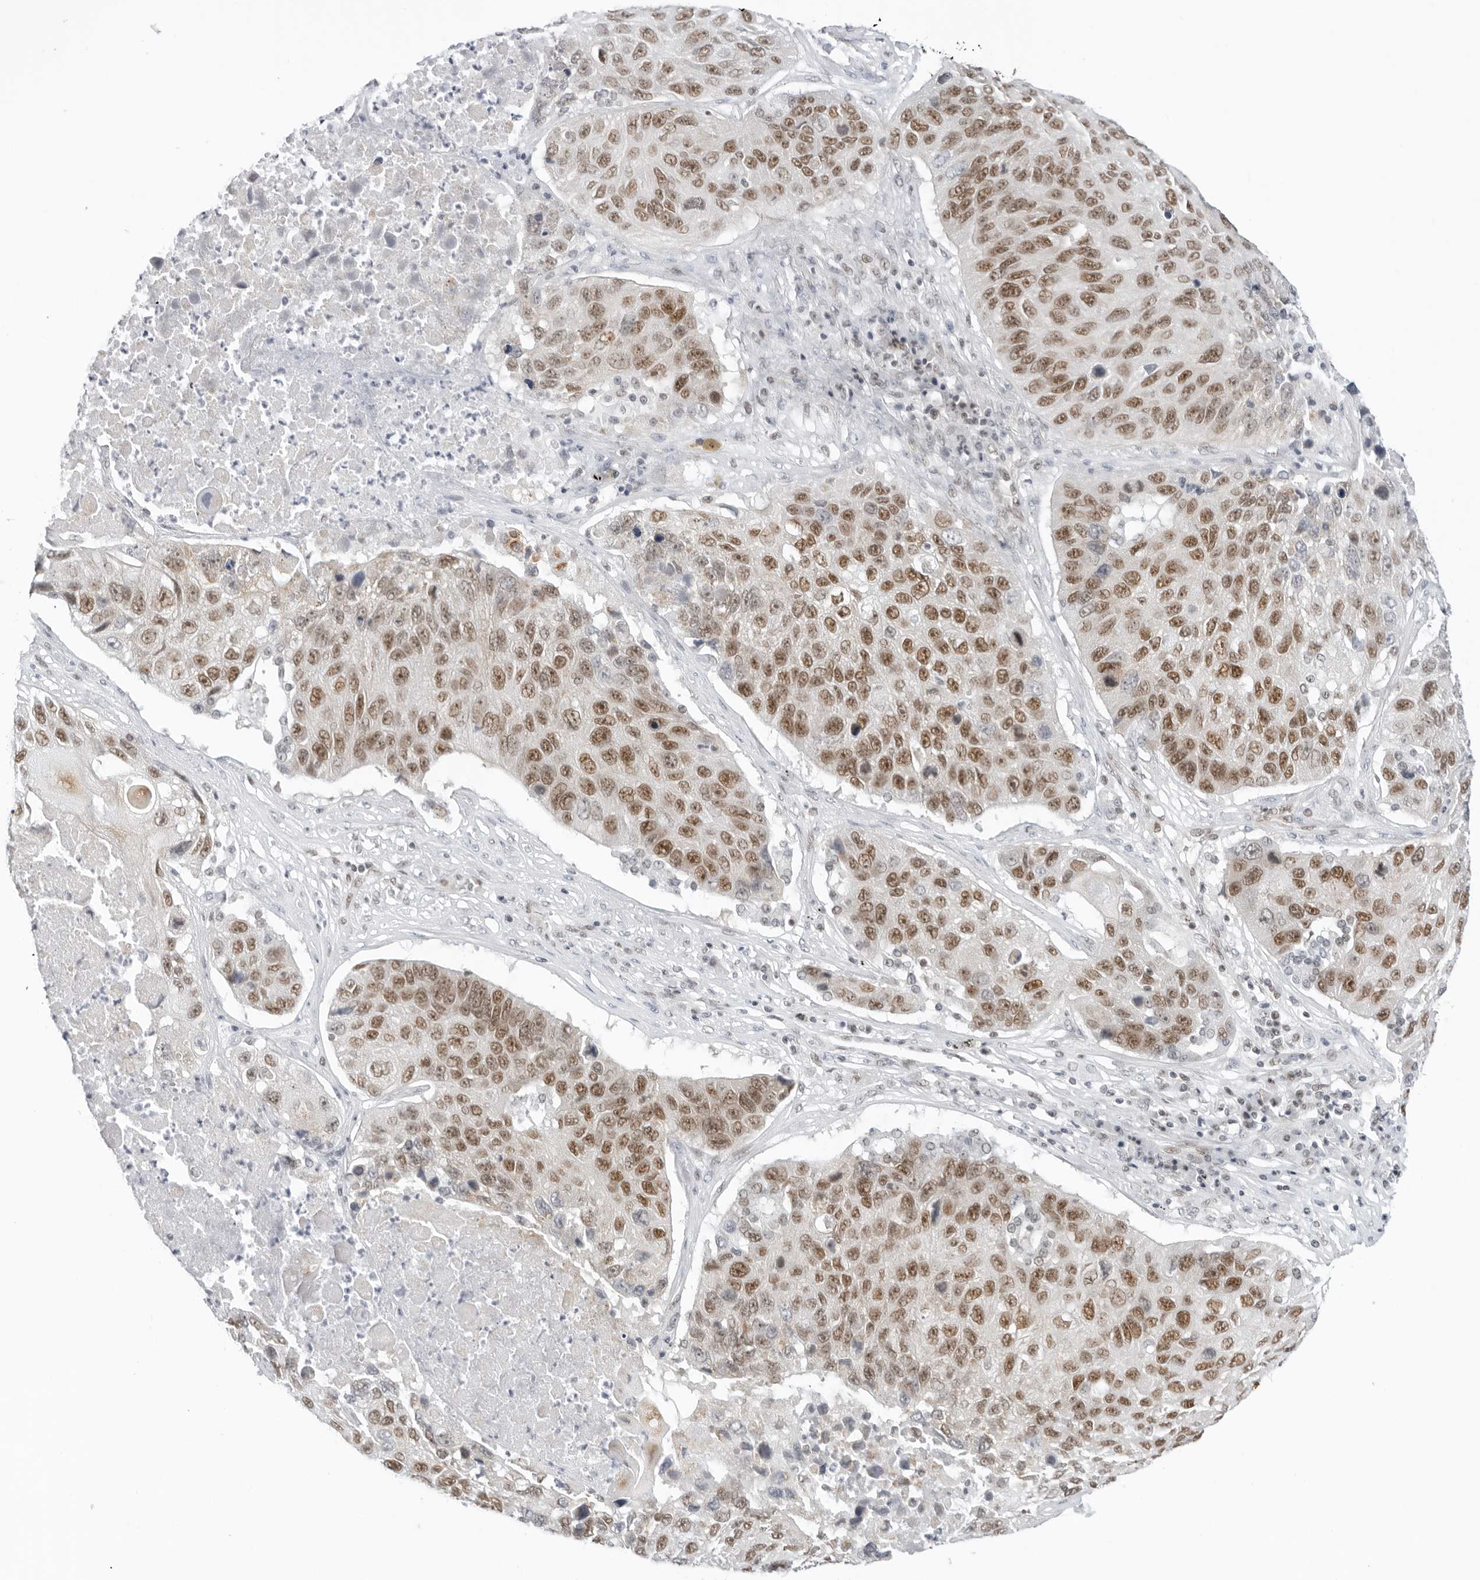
{"staining": {"intensity": "moderate", "quantity": ">75%", "location": "nuclear"}, "tissue": "lung cancer", "cell_type": "Tumor cells", "image_type": "cancer", "snomed": [{"axis": "morphology", "description": "Squamous cell carcinoma, NOS"}, {"axis": "topography", "description": "Lung"}], "caption": "Lung cancer (squamous cell carcinoma) was stained to show a protein in brown. There is medium levels of moderate nuclear positivity in approximately >75% of tumor cells.", "gene": "FOXK2", "patient": {"sex": "male", "age": 61}}